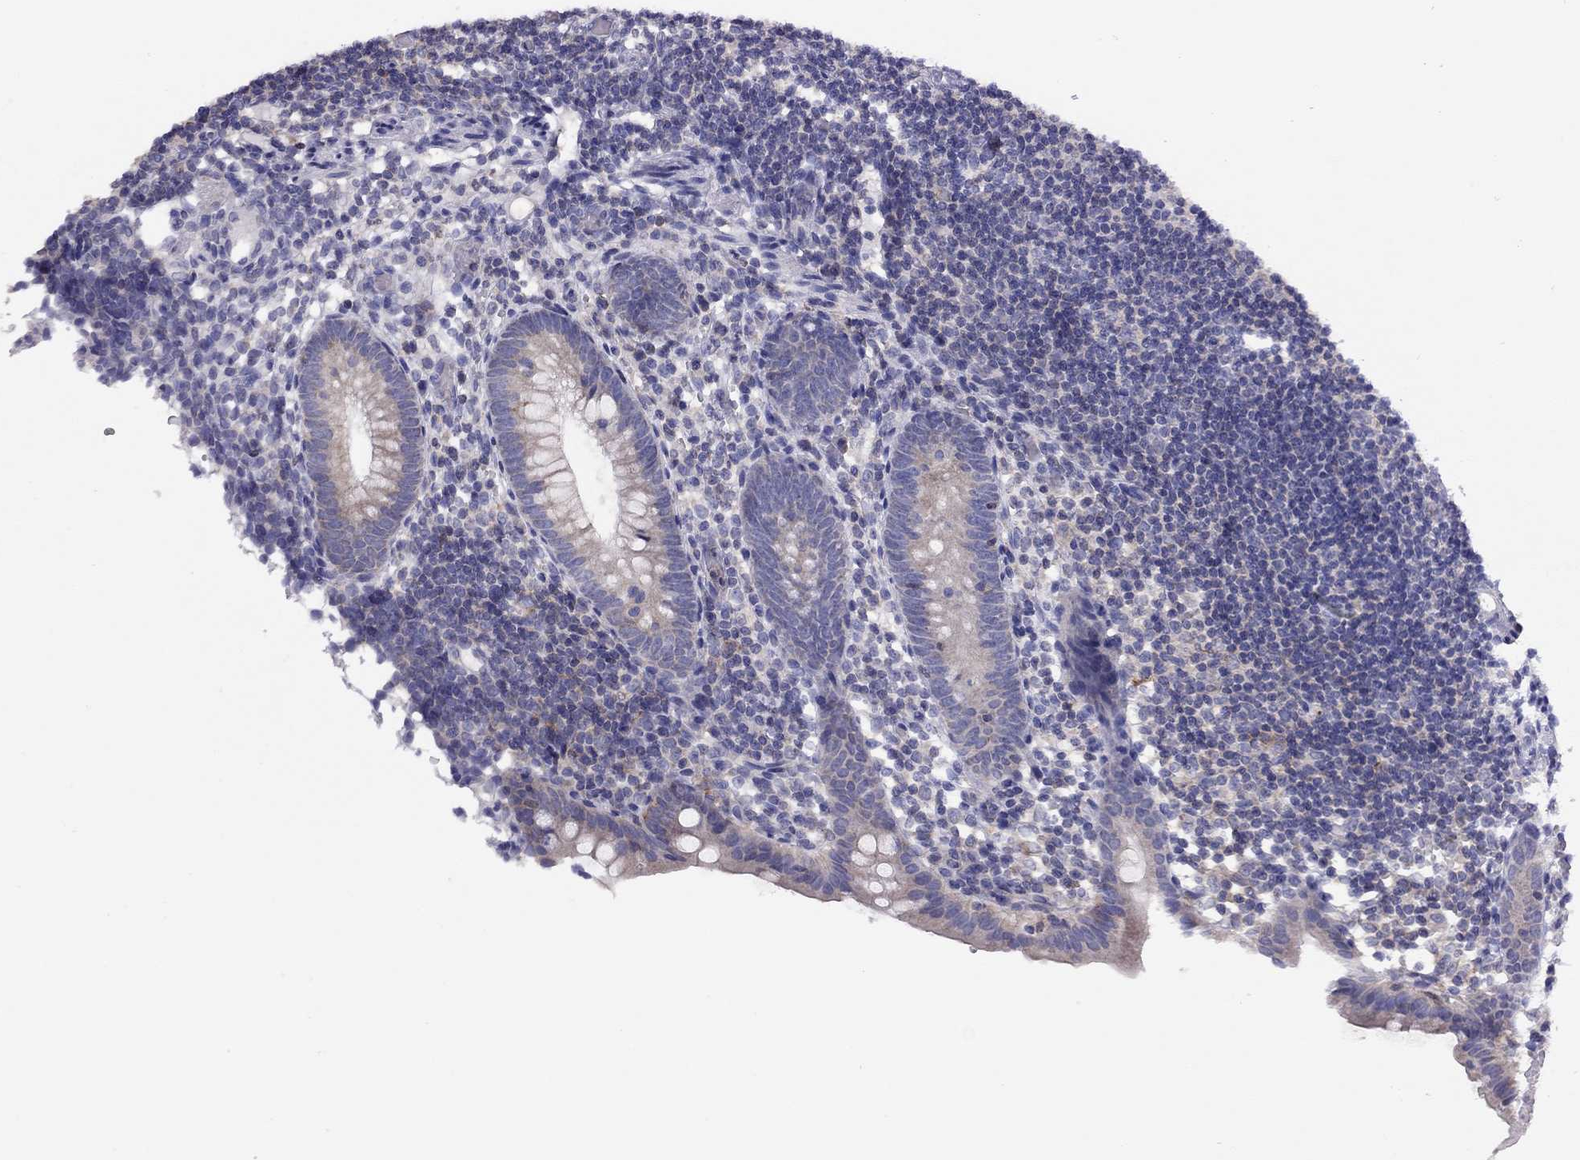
{"staining": {"intensity": "negative", "quantity": "none", "location": "none"}, "tissue": "appendix", "cell_type": "Glandular cells", "image_type": "normal", "snomed": [{"axis": "morphology", "description": "Normal tissue, NOS"}, {"axis": "topography", "description": "Appendix"}], "caption": "Immunohistochemistry image of benign appendix: human appendix stained with DAB (3,3'-diaminobenzidine) demonstrates no significant protein positivity in glandular cells.", "gene": "CITED1", "patient": {"sex": "female", "age": 40}}